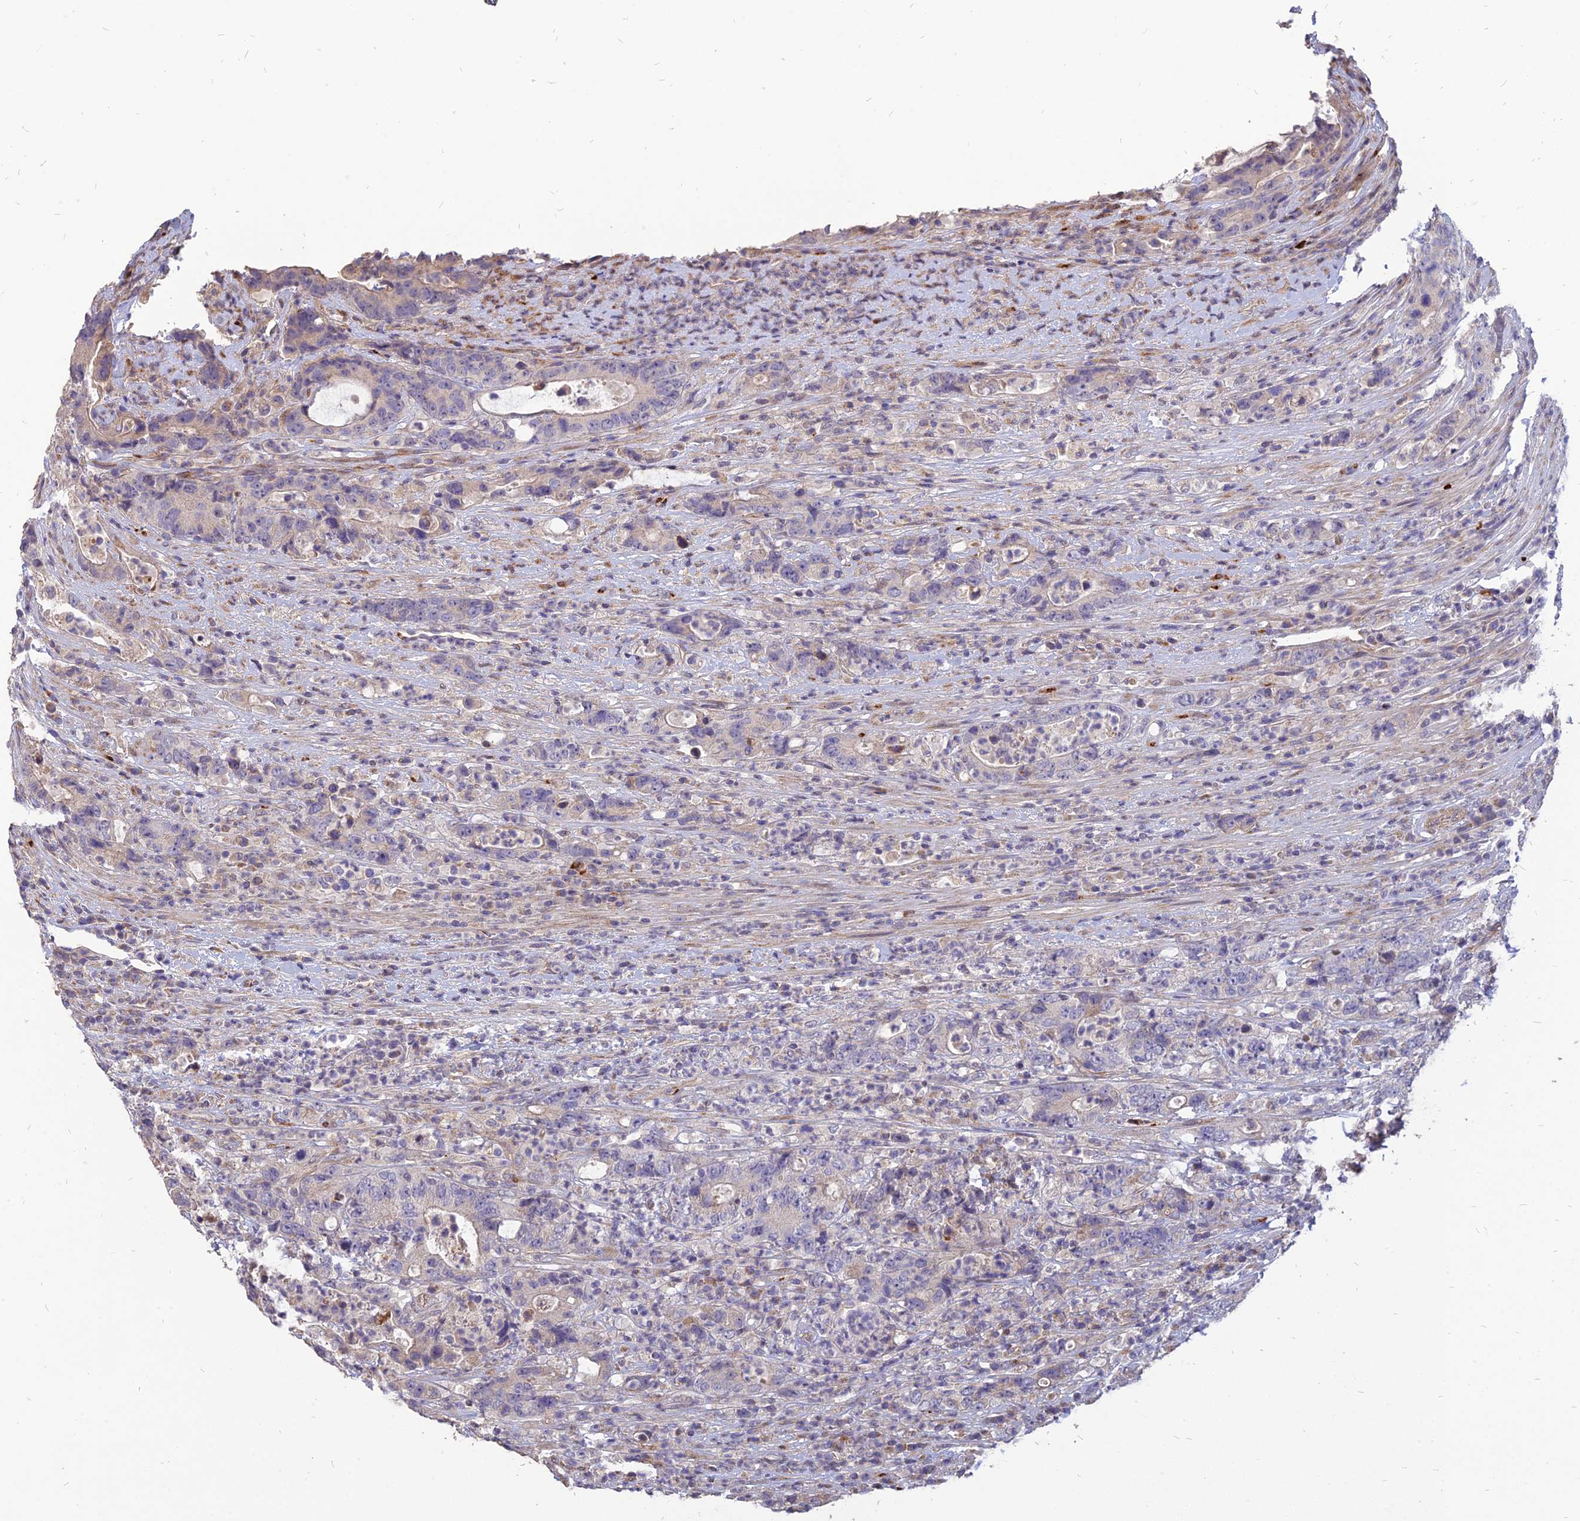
{"staining": {"intensity": "negative", "quantity": "none", "location": "none"}, "tissue": "colorectal cancer", "cell_type": "Tumor cells", "image_type": "cancer", "snomed": [{"axis": "morphology", "description": "Adenocarcinoma, NOS"}, {"axis": "topography", "description": "Colon"}], "caption": "There is no significant staining in tumor cells of adenocarcinoma (colorectal).", "gene": "ST3GAL6", "patient": {"sex": "female", "age": 75}}